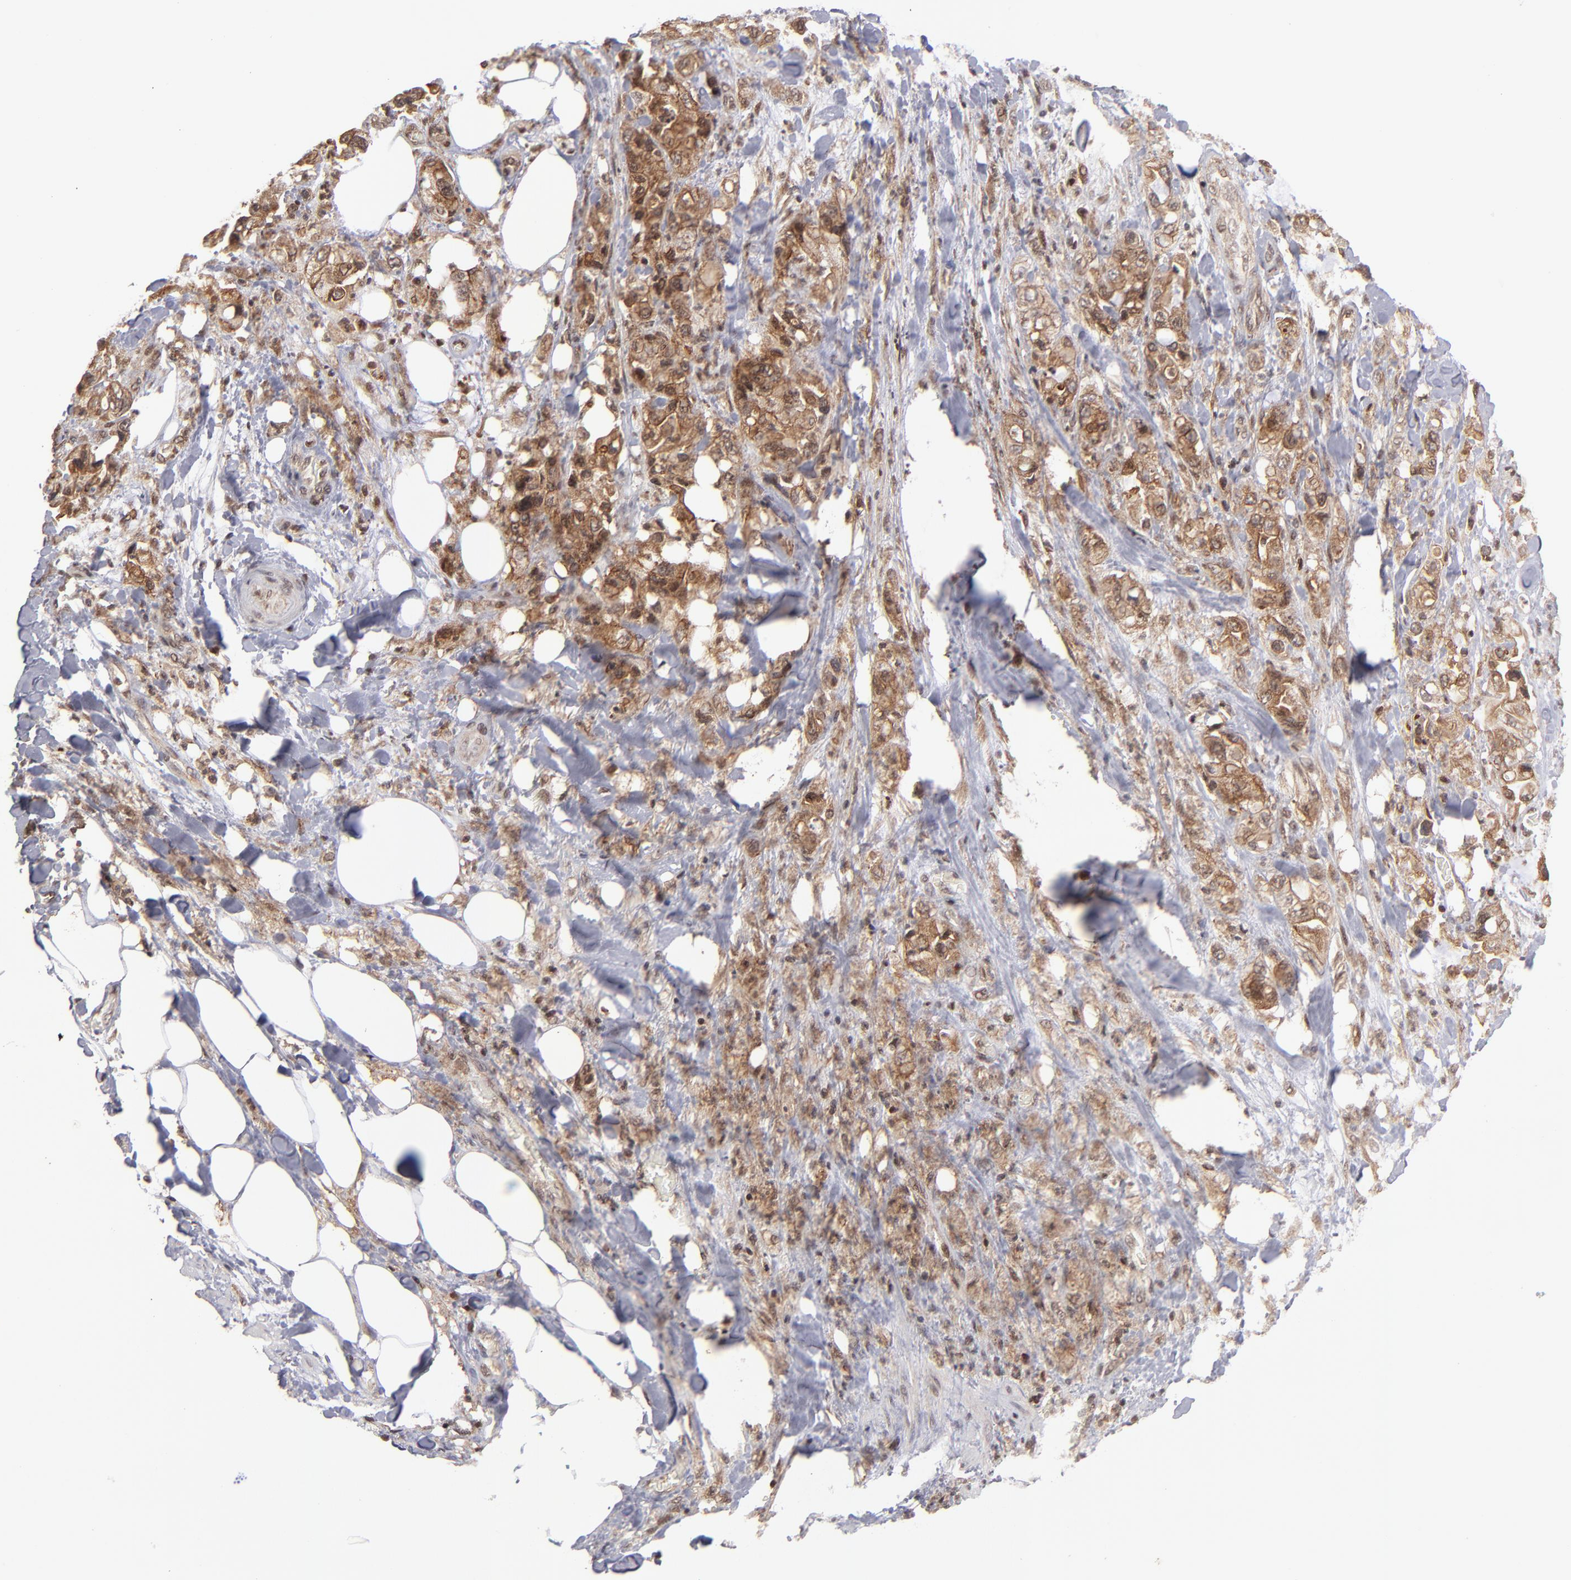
{"staining": {"intensity": "strong", "quantity": ">75%", "location": "cytoplasmic/membranous,nuclear"}, "tissue": "pancreatic cancer", "cell_type": "Tumor cells", "image_type": "cancer", "snomed": [{"axis": "morphology", "description": "Adenocarcinoma, NOS"}, {"axis": "topography", "description": "Pancreas"}], "caption": "Pancreatic adenocarcinoma tissue exhibits strong cytoplasmic/membranous and nuclear expression in about >75% of tumor cells", "gene": "RGS6", "patient": {"sex": "male", "age": 70}}